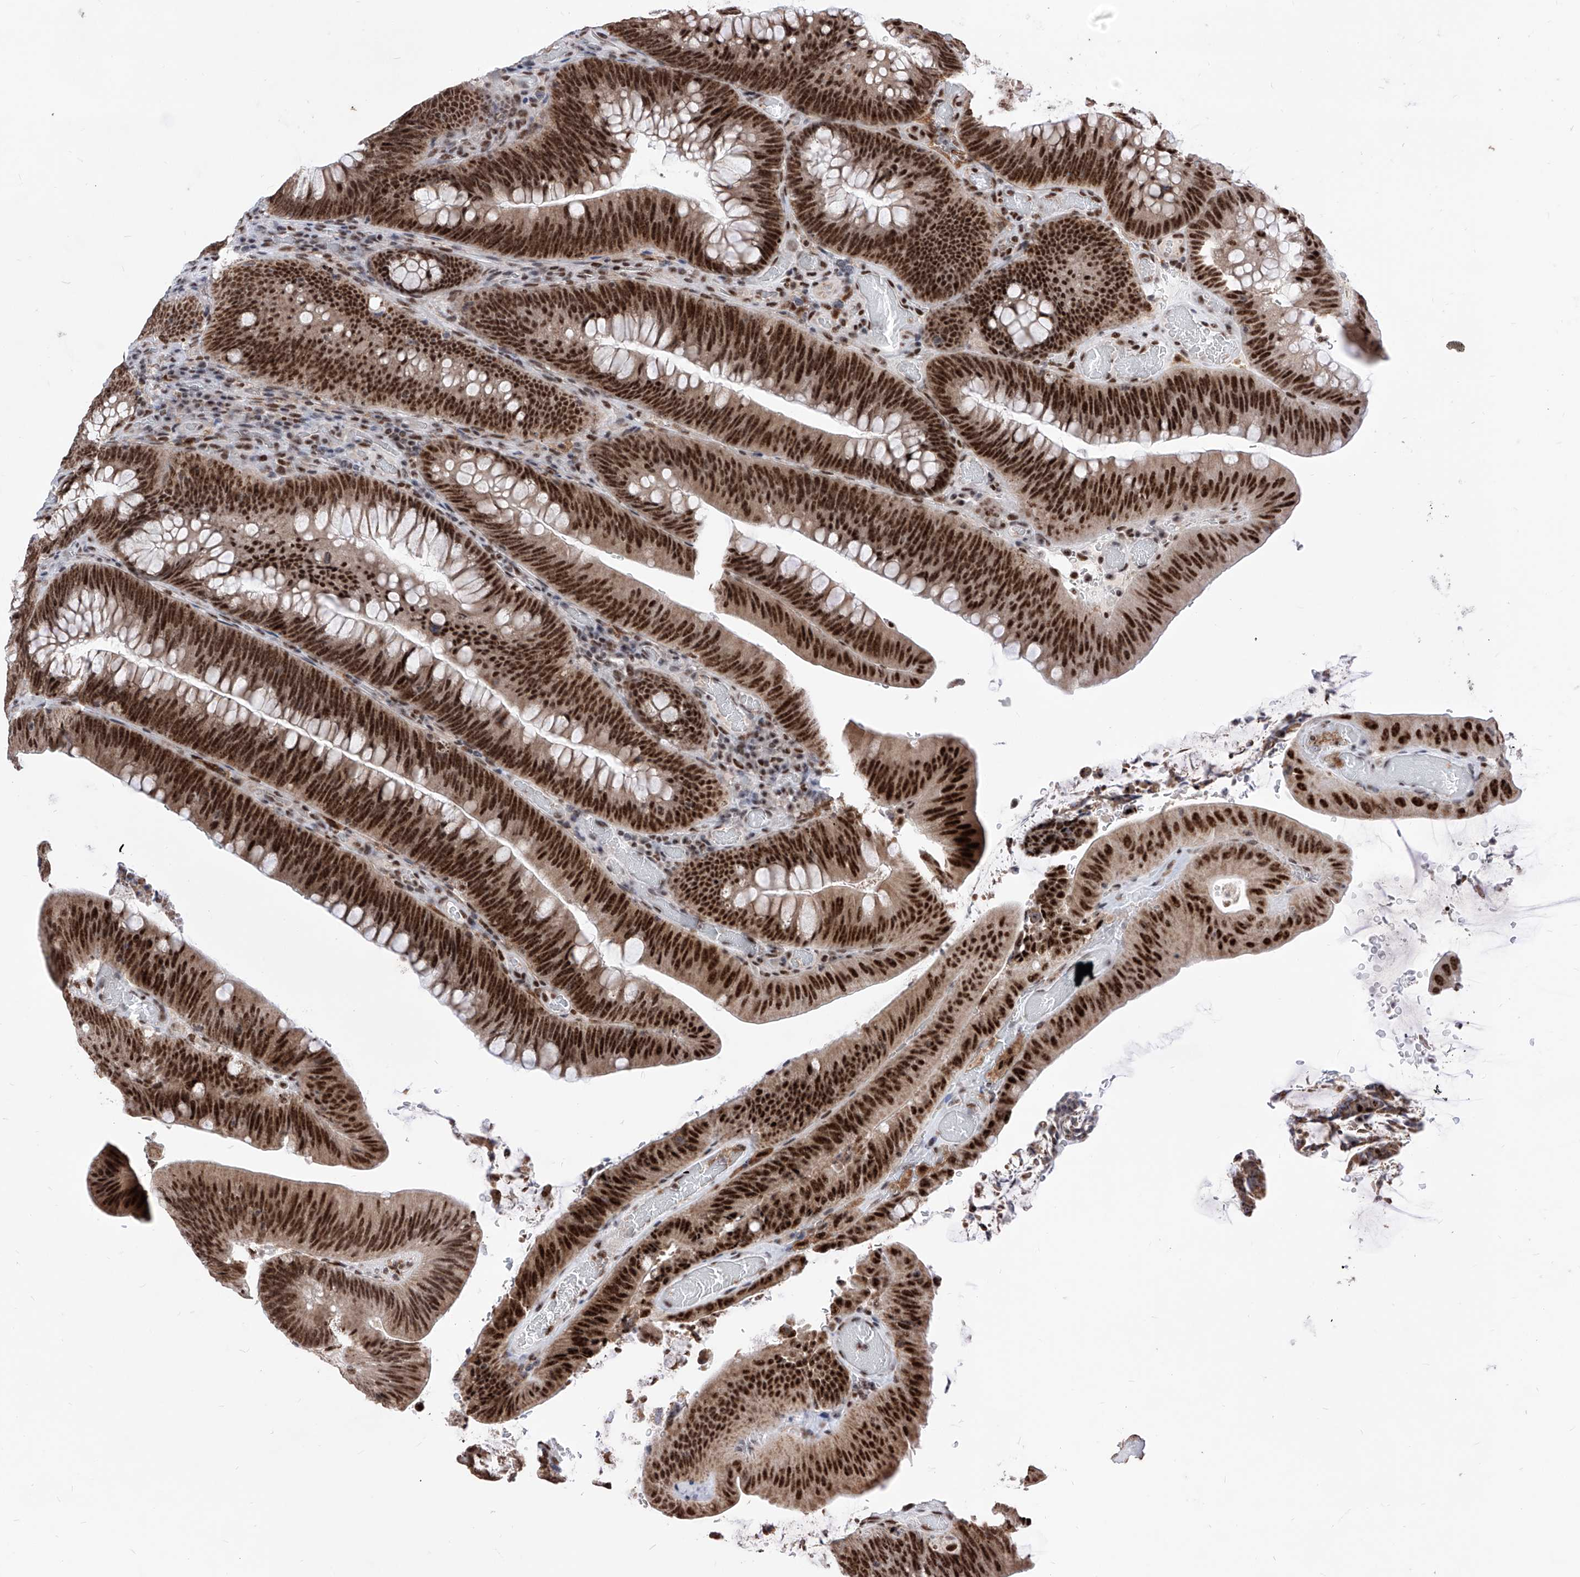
{"staining": {"intensity": "strong", "quantity": ">75%", "location": "nuclear"}, "tissue": "colorectal cancer", "cell_type": "Tumor cells", "image_type": "cancer", "snomed": [{"axis": "morphology", "description": "Normal tissue, NOS"}, {"axis": "topography", "description": "Colon"}], "caption": "The photomicrograph displays immunohistochemical staining of colorectal cancer. There is strong nuclear expression is appreciated in about >75% of tumor cells. The staining was performed using DAB (3,3'-diaminobenzidine) to visualize the protein expression in brown, while the nuclei were stained in blue with hematoxylin (Magnification: 20x).", "gene": "PHF5A", "patient": {"sex": "female", "age": 82}}